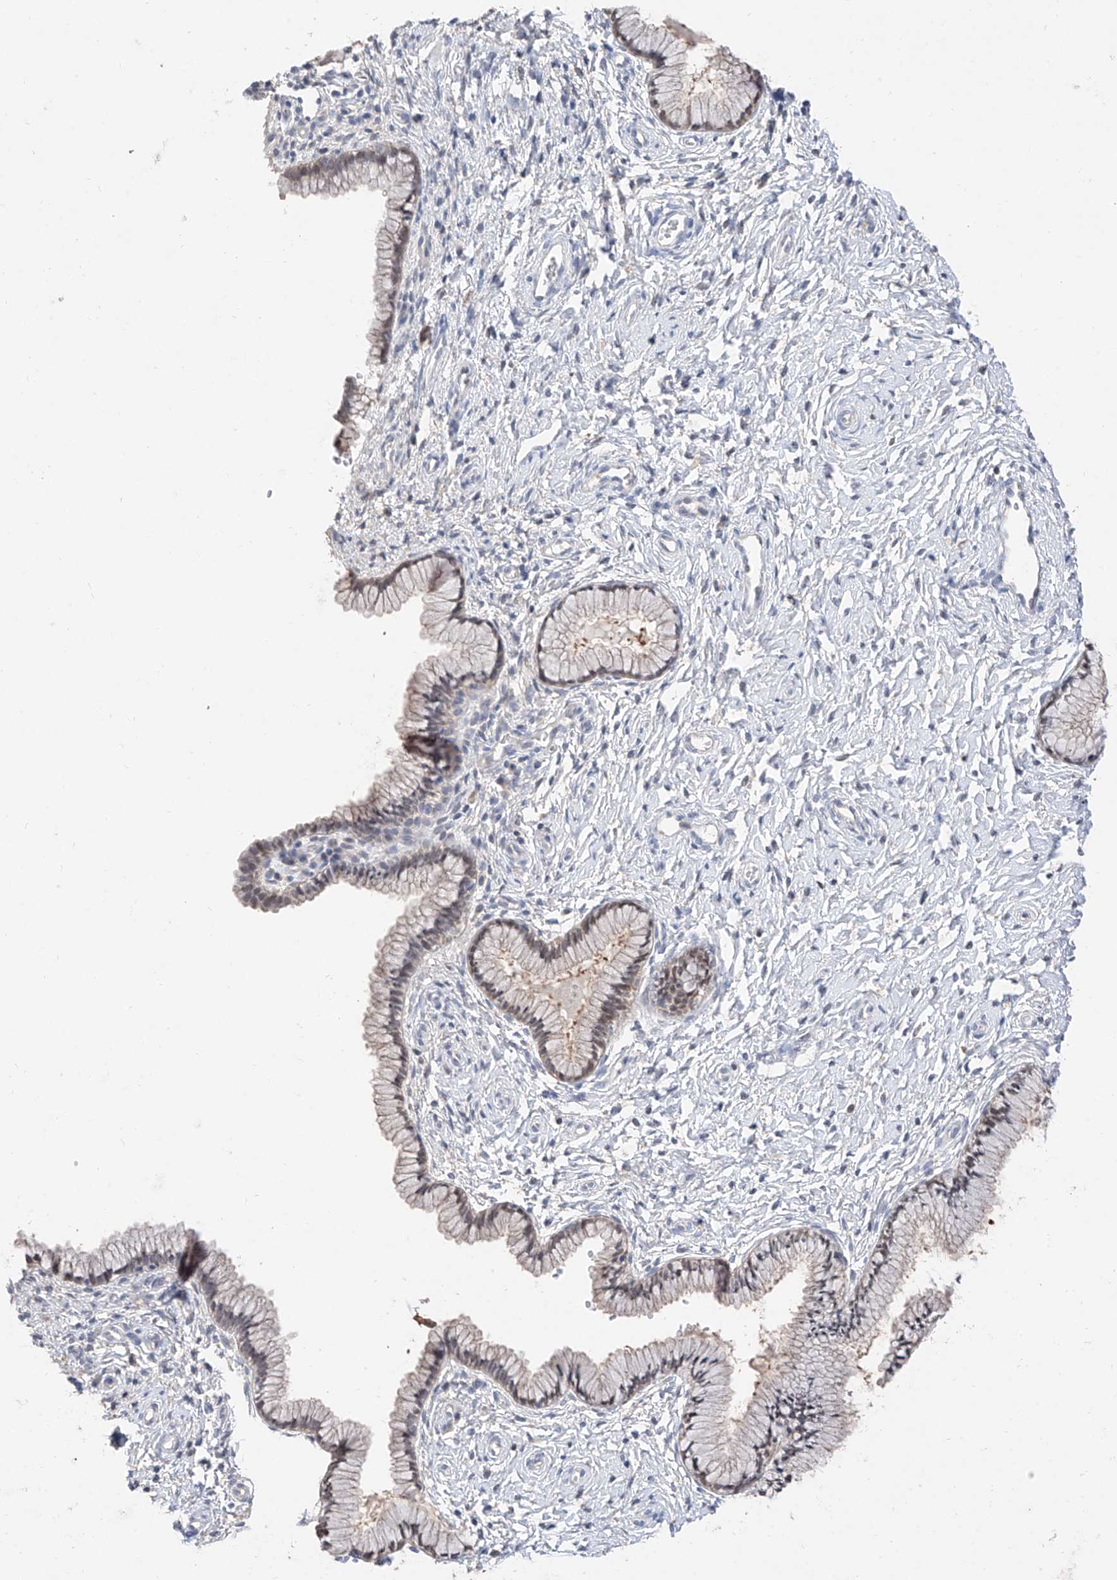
{"staining": {"intensity": "weak", "quantity": "25%-75%", "location": "cytoplasmic/membranous,nuclear"}, "tissue": "cervix", "cell_type": "Glandular cells", "image_type": "normal", "snomed": [{"axis": "morphology", "description": "Normal tissue, NOS"}, {"axis": "topography", "description": "Cervix"}], "caption": "Immunohistochemistry image of unremarkable human cervix stained for a protein (brown), which displays low levels of weak cytoplasmic/membranous,nuclear expression in approximately 25%-75% of glandular cells.", "gene": "FUCA2", "patient": {"sex": "female", "age": 33}}